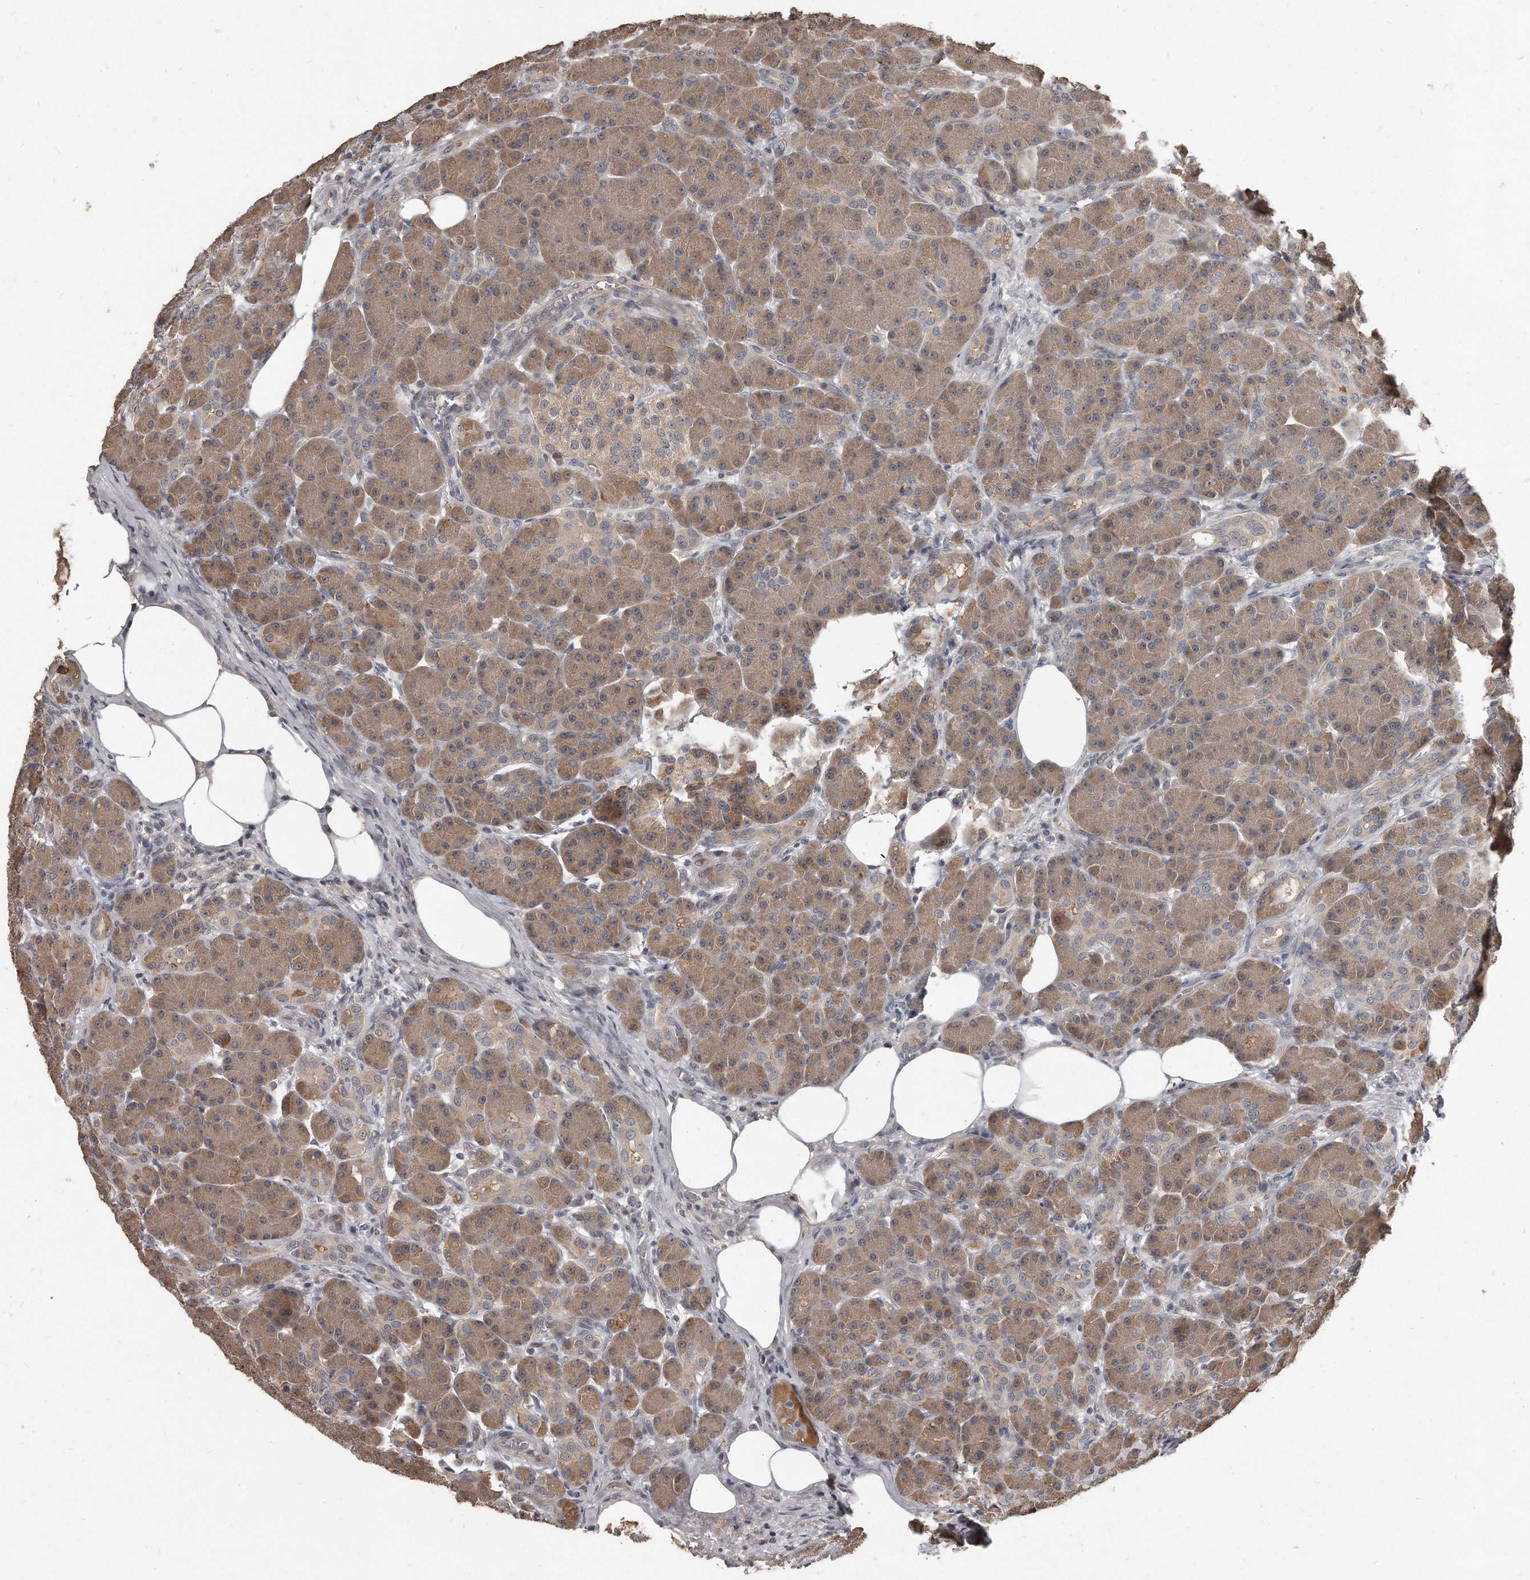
{"staining": {"intensity": "weak", "quantity": "25%-75%", "location": "cytoplasmic/membranous"}, "tissue": "pancreas", "cell_type": "Exocrine glandular cells", "image_type": "normal", "snomed": [{"axis": "morphology", "description": "Normal tissue, NOS"}, {"axis": "topography", "description": "Pancreas"}], "caption": "The immunohistochemical stain shows weak cytoplasmic/membranous staining in exocrine glandular cells of benign pancreas. The protein is shown in brown color, while the nuclei are stained blue.", "gene": "GRB10", "patient": {"sex": "male", "age": 63}}